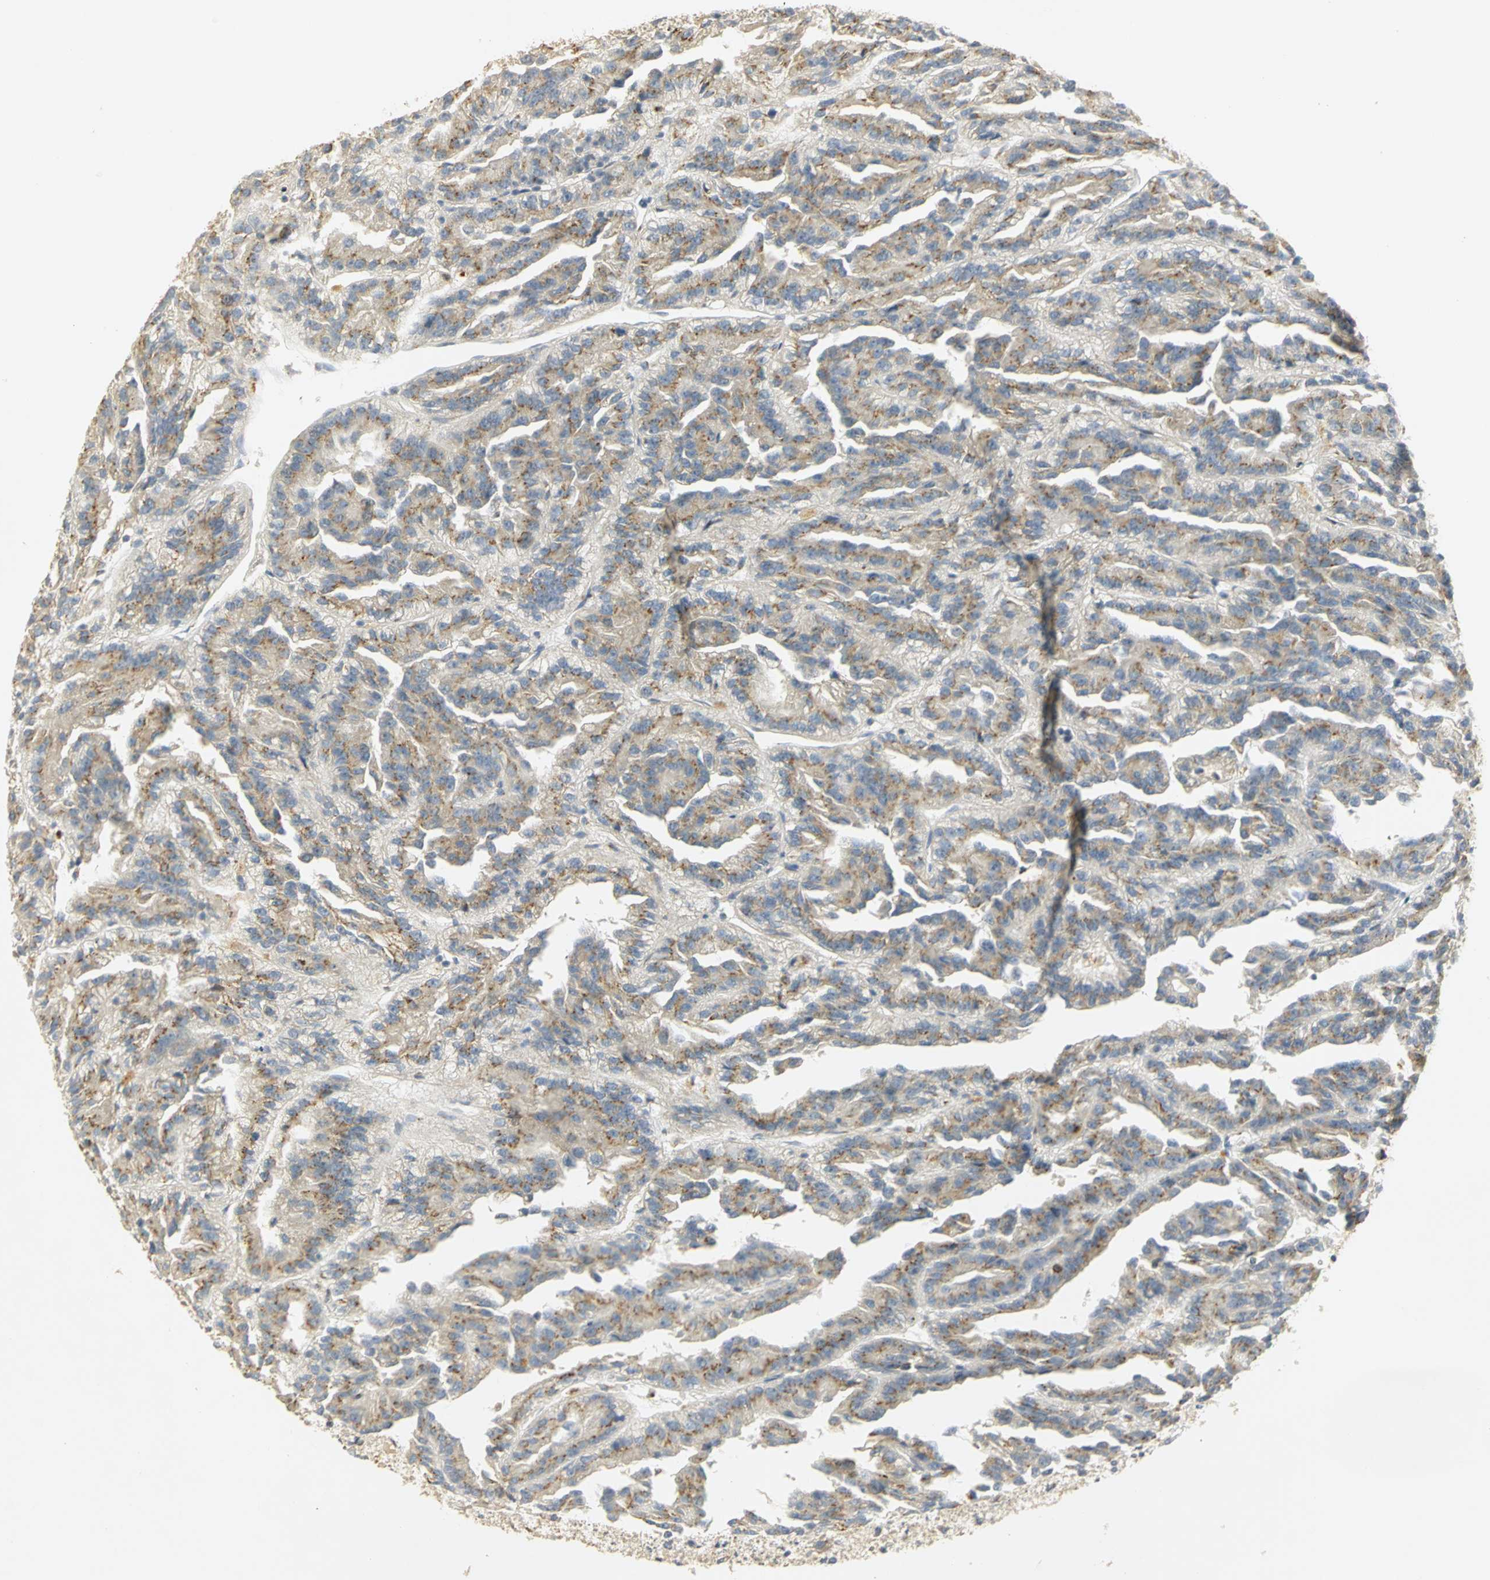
{"staining": {"intensity": "weak", "quantity": "25%-75%", "location": "cytoplasmic/membranous"}, "tissue": "renal cancer", "cell_type": "Tumor cells", "image_type": "cancer", "snomed": [{"axis": "morphology", "description": "Adenocarcinoma, NOS"}, {"axis": "topography", "description": "Kidney"}], "caption": "Tumor cells demonstrate low levels of weak cytoplasmic/membranous expression in about 25%-75% of cells in human adenocarcinoma (renal).", "gene": "TM9SF2", "patient": {"sex": "male", "age": 46}}